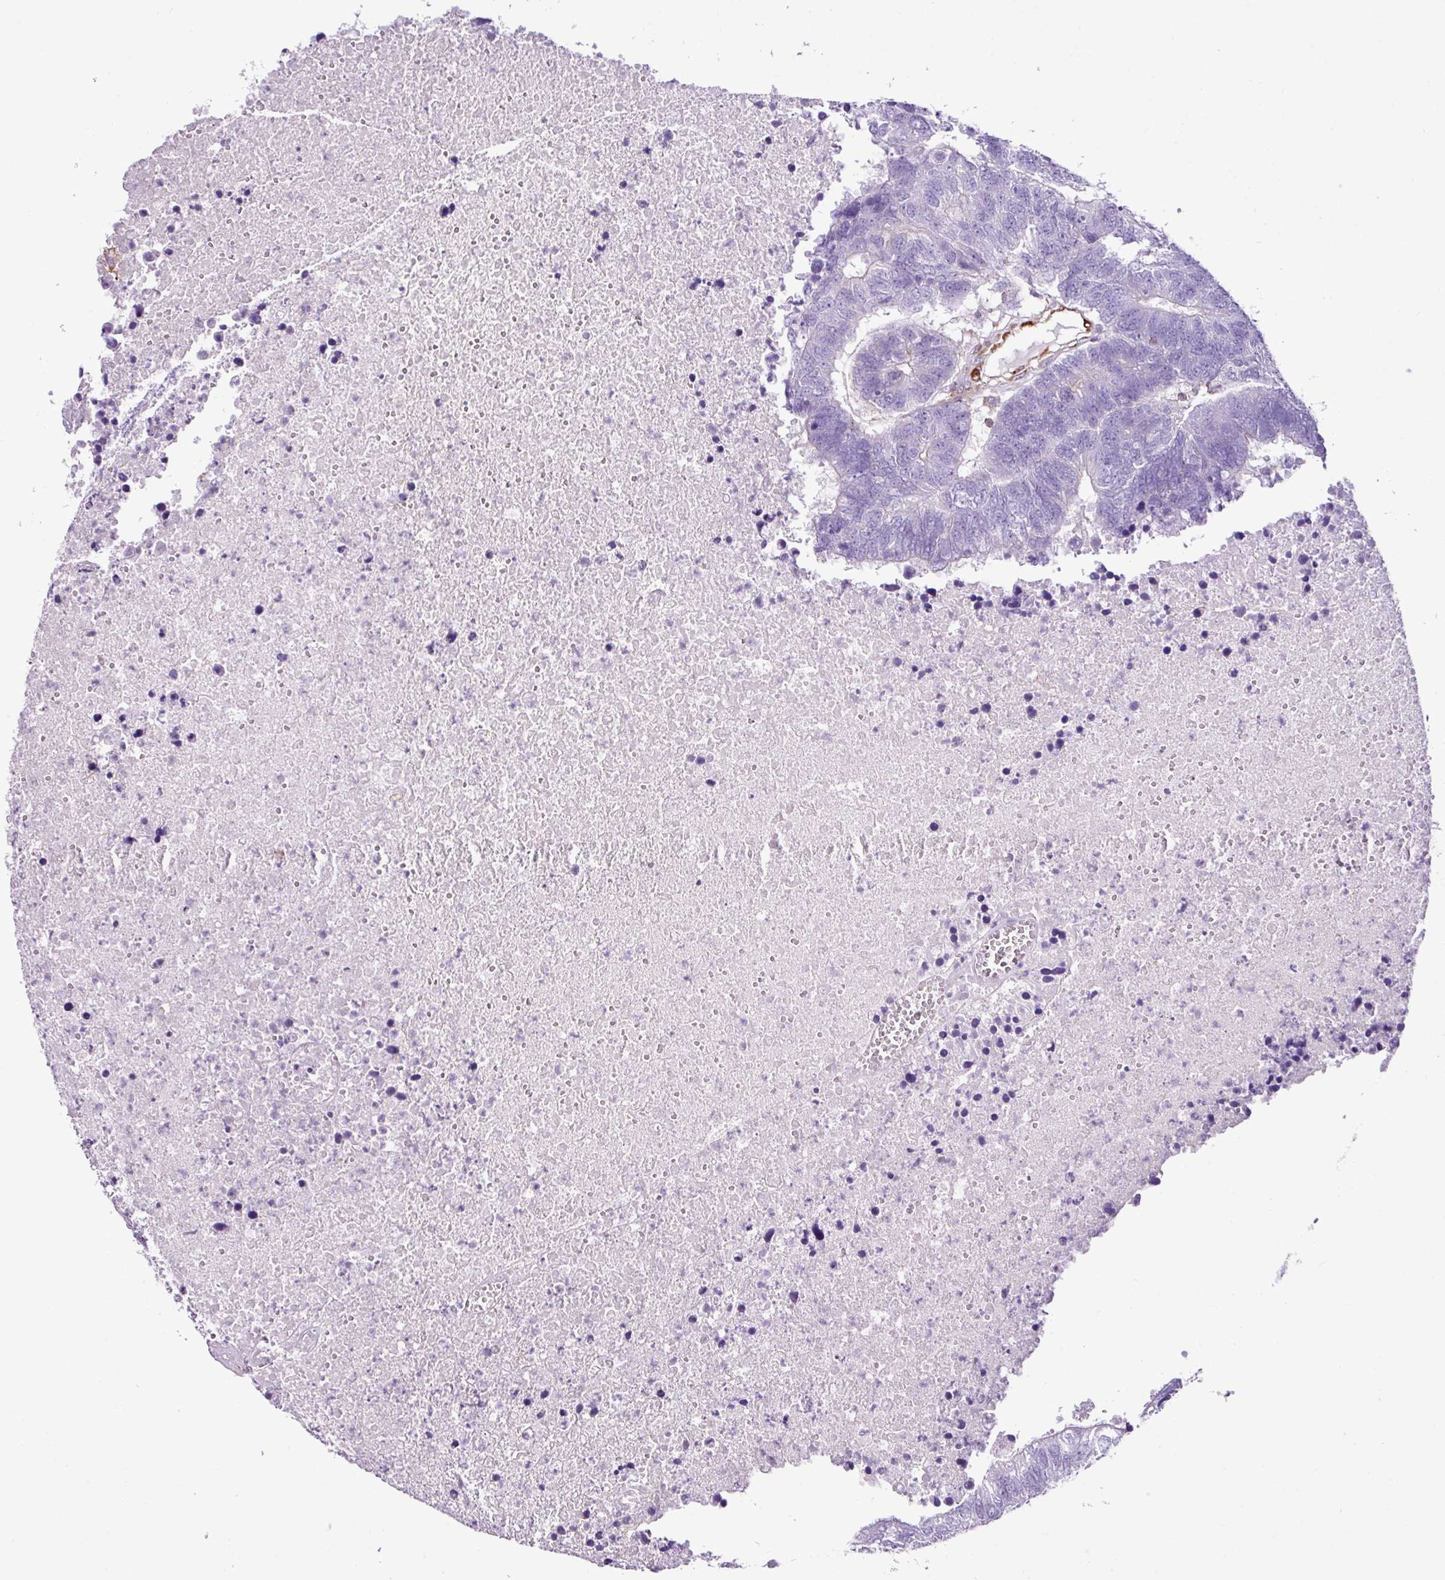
{"staining": {"intensity": "negative", "quantity": "none", "location": "none"}, "tissue": "colorectal cancer", "cell_type": "Tumor cells", "image_type": "cancer", "snomed": [{"axis": "morphology", "description": "Adenocarcinoma, NOS"}, {"axis": "topography", "description": "Colon"}], "caption": "Immunohistochemistry (IHC) photomicrograph of colorectal cancer stained for a protein (brown), which exhibits no staining in tumor cells. (DAB immunohistochemistry, high magnification).", "gene": "EME2", "patient": {"sex": "female", "age": 48}}